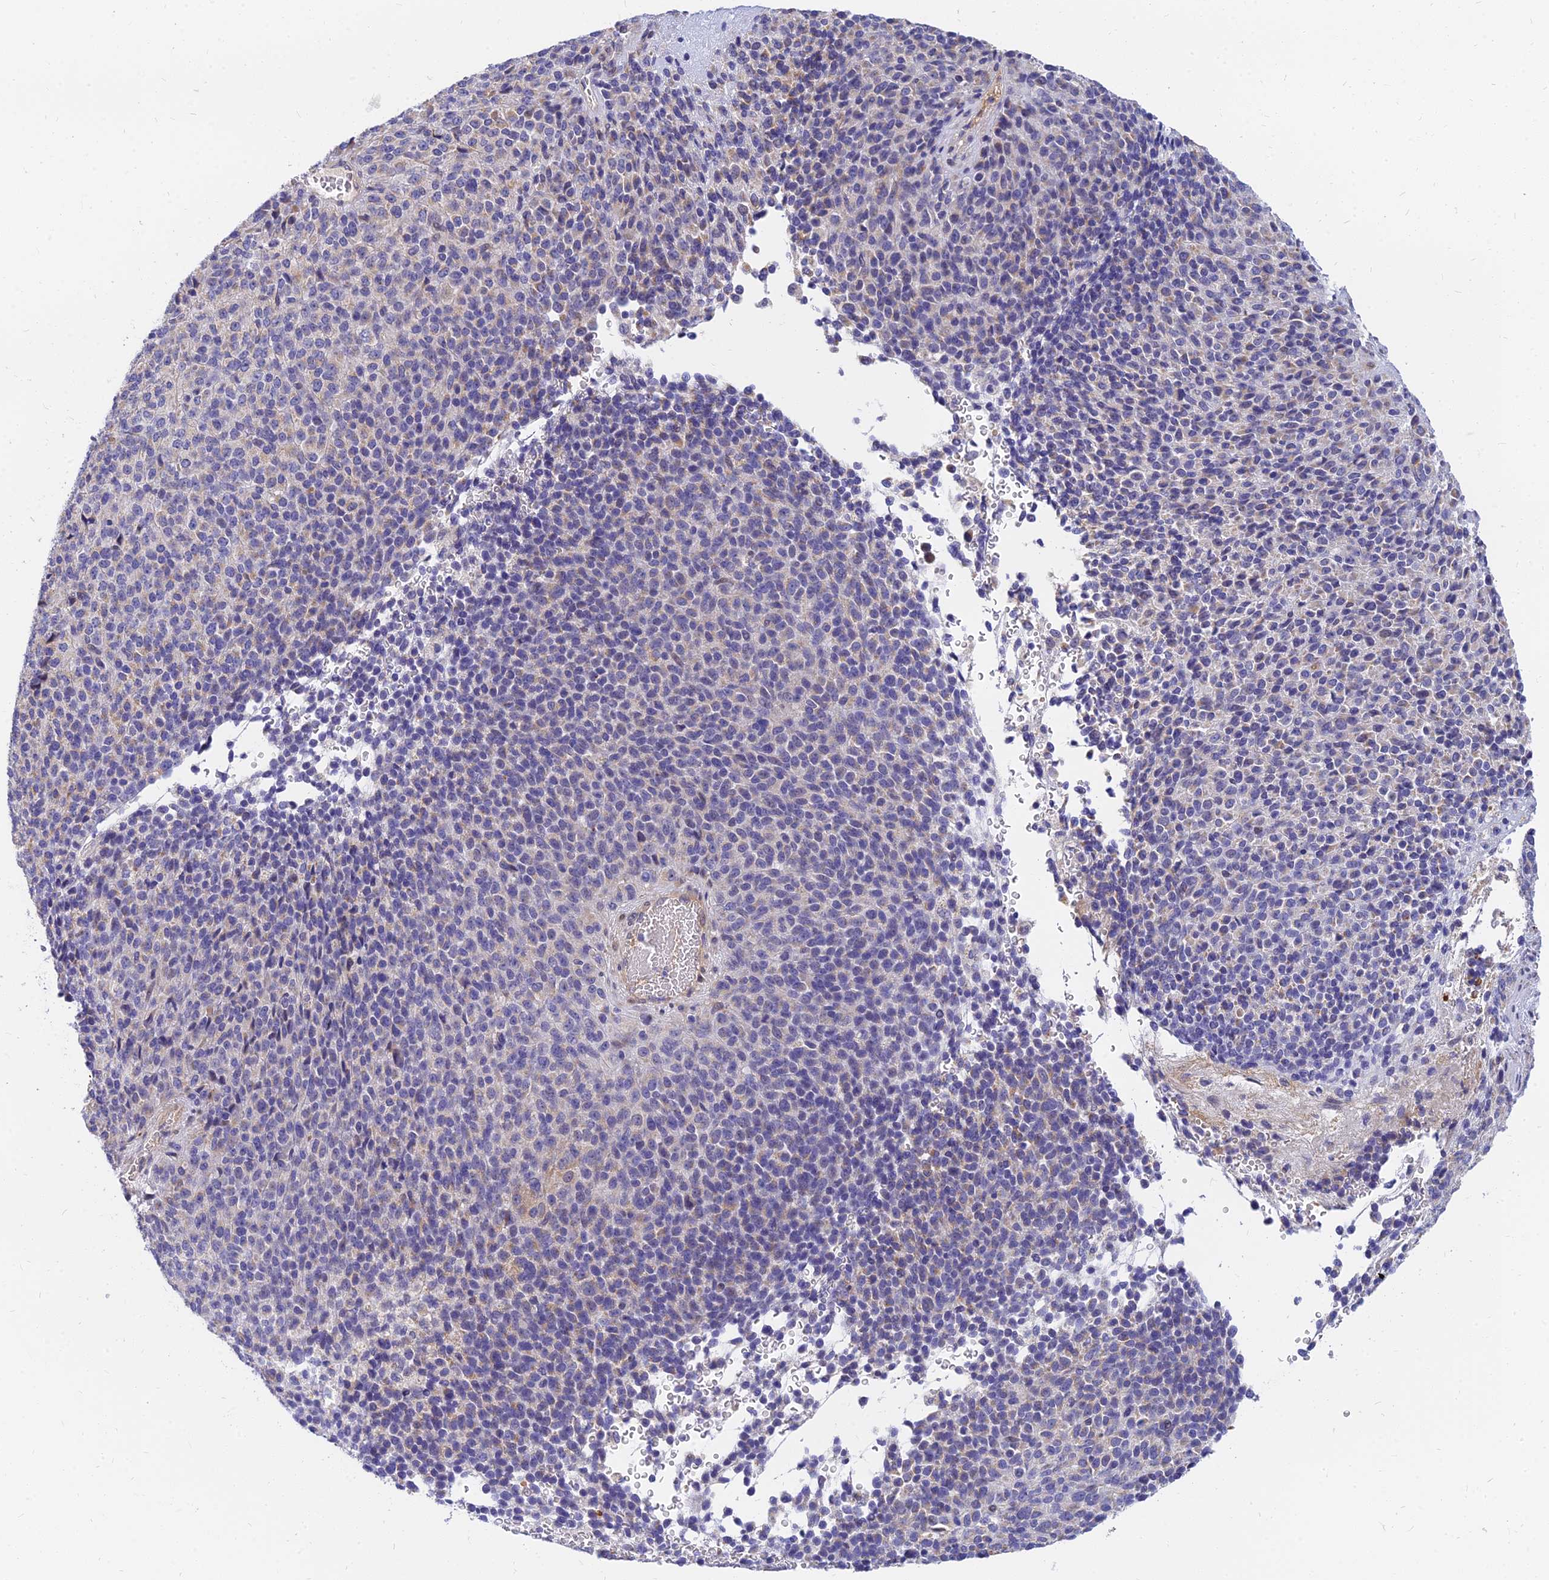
{"staining": {"intensity": "weak", "quantity": "<25%", "location": "cytoplasmic/membranous"}, "tissue": "melanoma", "cell_type": "Tumor cells", "image_type": "cancer", "snomed": [{"axis": "morphology", "description": "Malignant melanoma, Metastatic site"}, {"axis": "topography", "description": "Brain"}], "caption": "The photomicrograph demonstrates no staining of tumor cells in malignant melanoma (metastatic site).", "gene": "ANKS4B", "patient": {"sex": "female", "age": 56}}